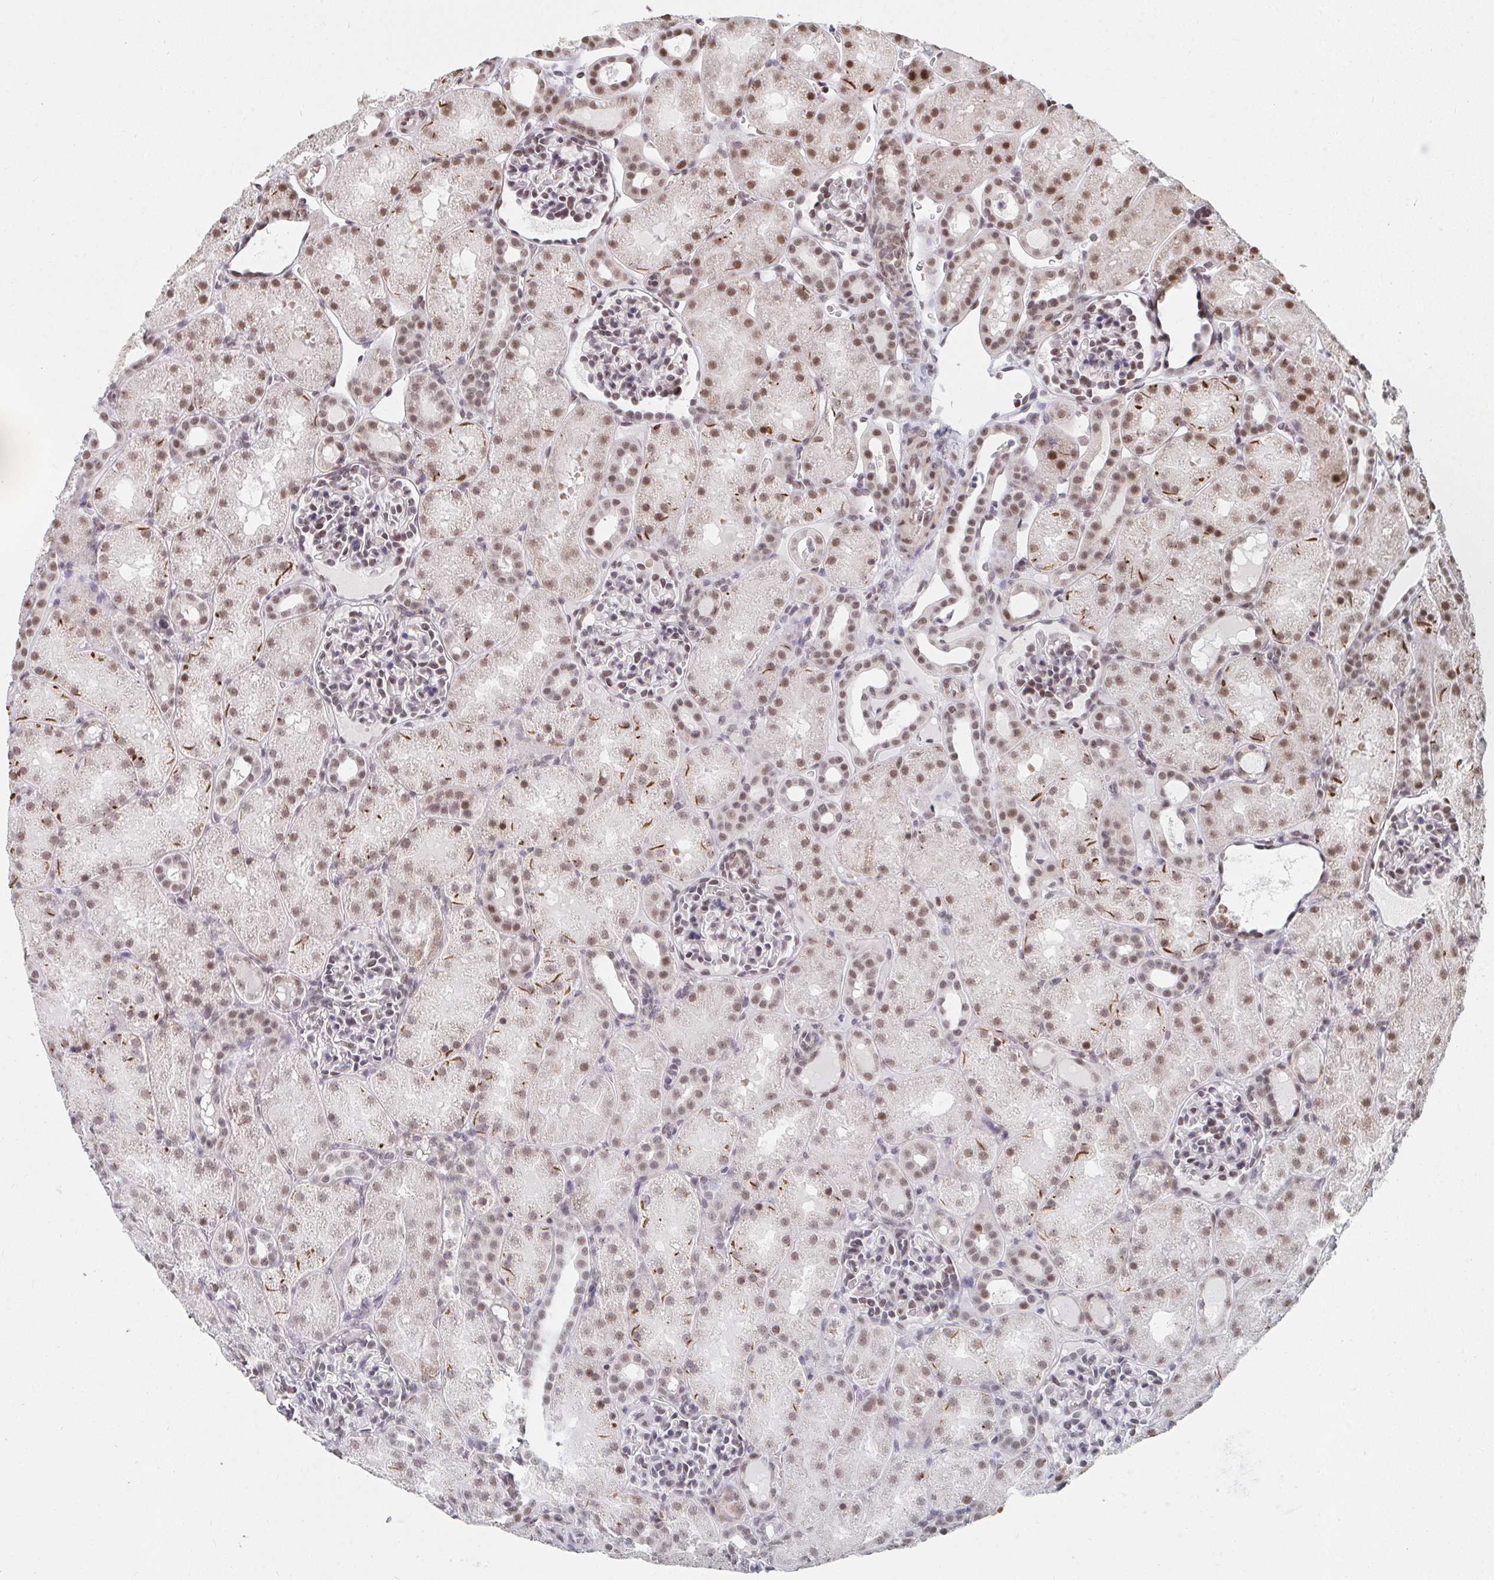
{"staining": {"intensity": "moderate", "quantity": ">75%", "location": "nuclear"}, "tissue": "kidney", "cell_type": "Cells in glomeruli", "image_type": "normal", "snomed": [{"axis": "morphology", "description": "Normal tissue, NOS"}, {"axis": "topography", "description": "Kidney"}], "caption": "An immunohistochemistry (IHC) image of normal tissue is shown. Protein staining in brown highlights moderate nuclear positivity in kidney within cells in glomeruli.", "gene": "MBNL1", "patient": {"sex": "male", "age": 2}}